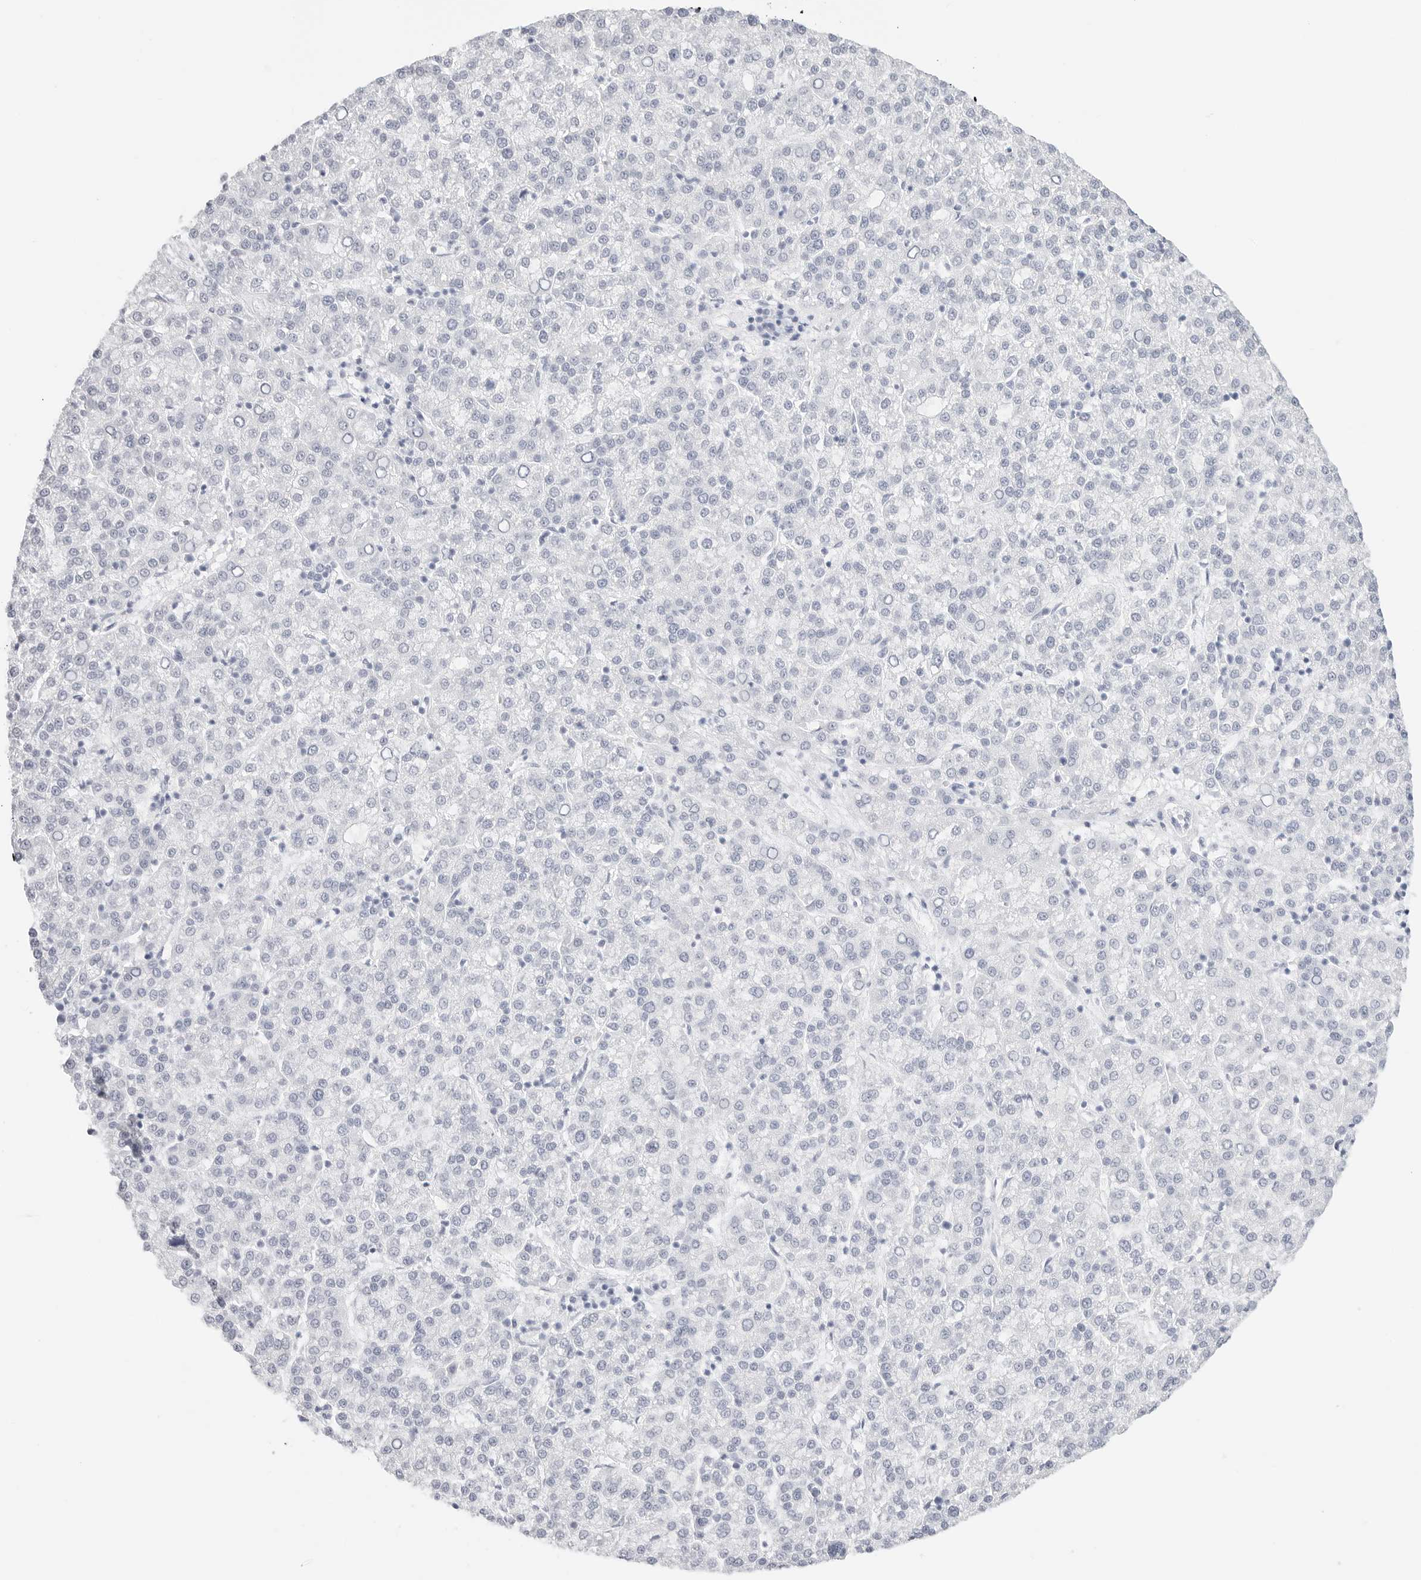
{"staining": {"intensity": "negative", "quantity": "none", "location": "none"}, "tissue": "liver cancer", "cell_type": "Tumor cells", "image_type": "cancer", "snomed": [{"axis": "morphology", "description": "Carcinoma, Hepatocellular, NOS"}, {"axis": "topography", "description": "Liver"}], "caption": "This is an IHC histopathology image of hepatocellular carcinoma (liver). There is no positivity in tumor cells.", "gene": "TFF2", "patient": {"sex": "female", "age": 58}}